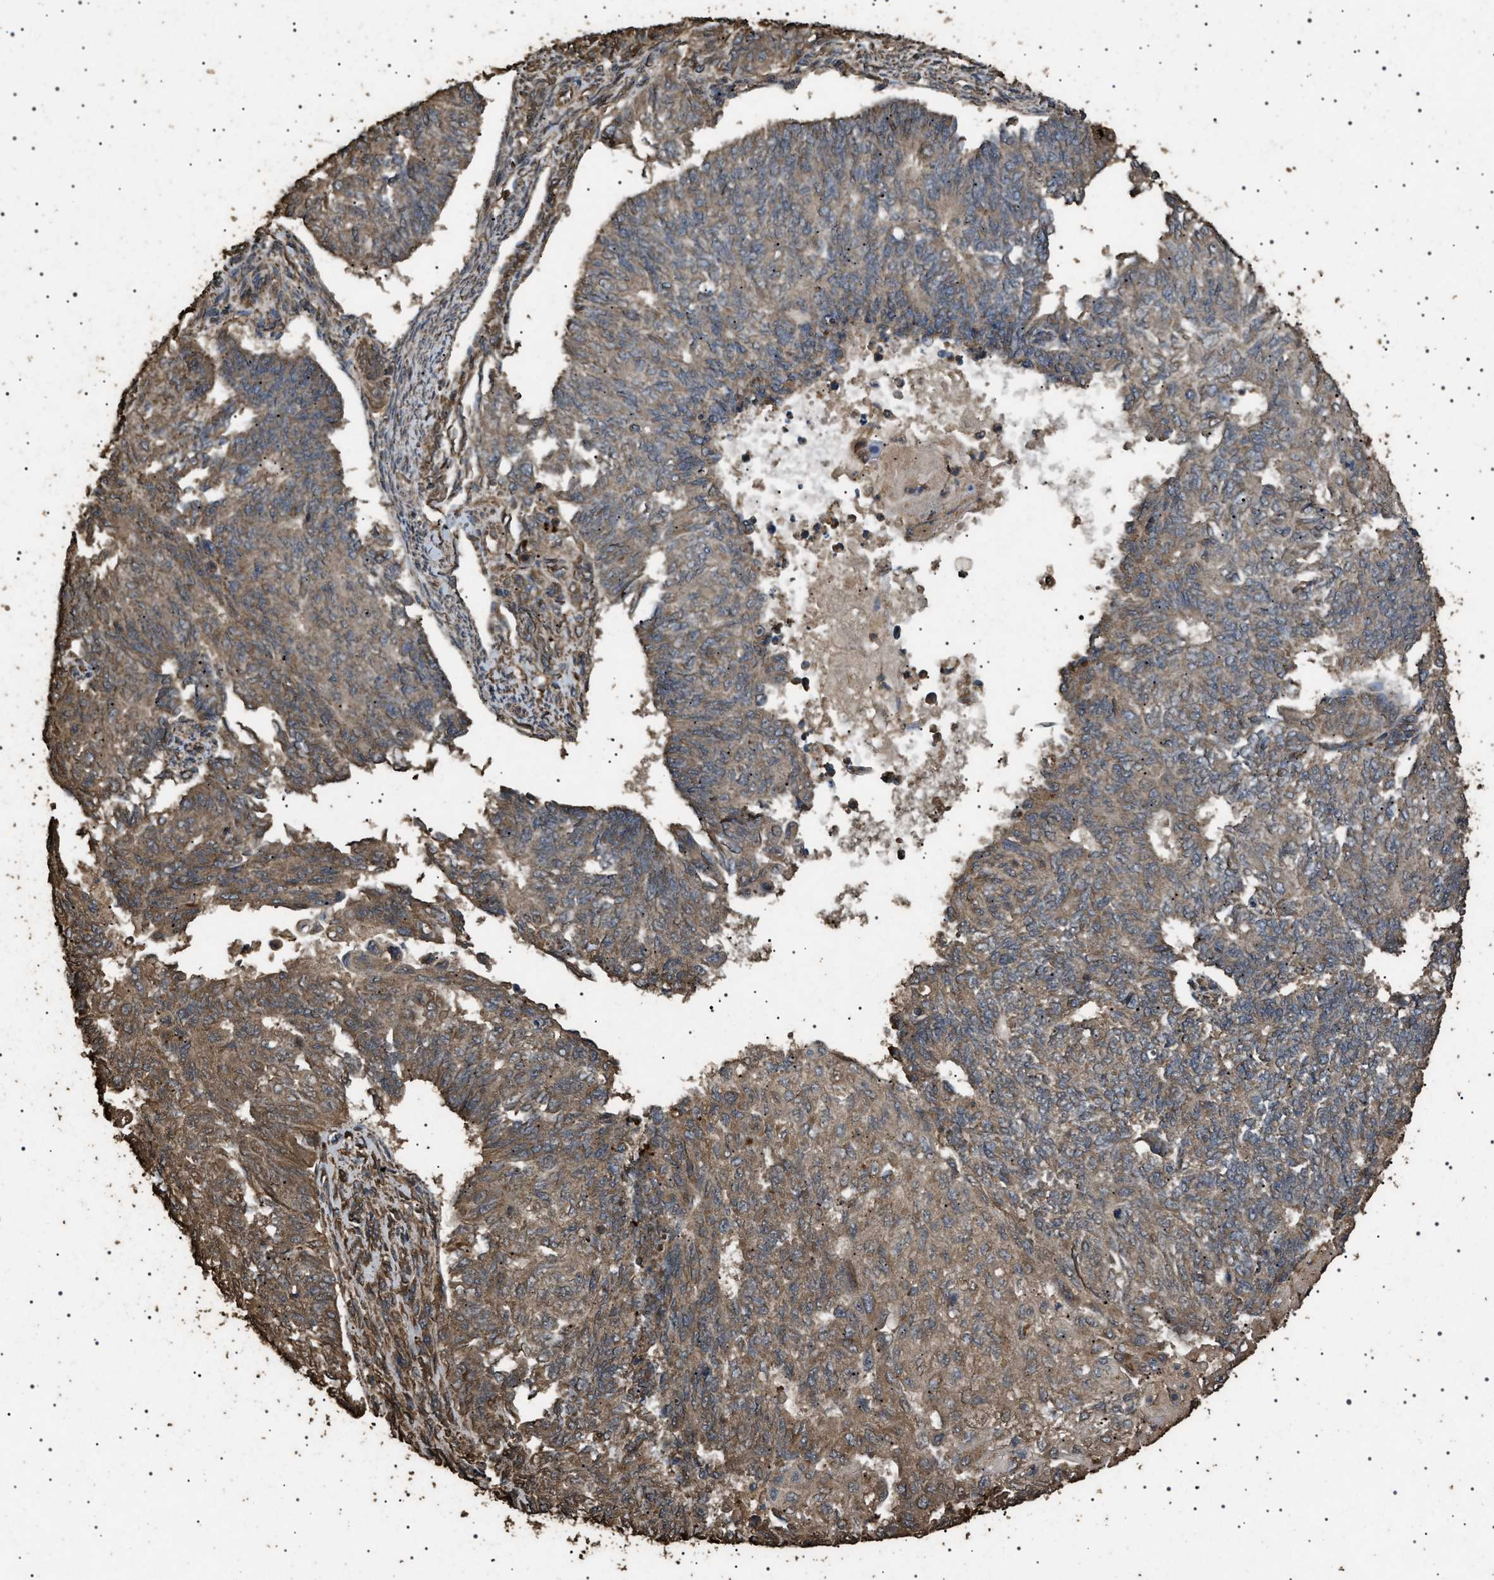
{"staining": {"intensity": "moderate", "quantity": ">75%", "location": "cytoplasmic/membranous"}, "tissue": "endometrial cancer", "cell_type": "Tumor cells", "image_type": "cancer", "snomed": [{"axis": "morphology", "description": "Adenocarcinoma, NOS"}, {"axis": "topography", "description": "Endometrium"}], "caption": "Endometrial cancer stained with a brown dye shows moderate cytoplasmic/membranous positive expression in approximately >75% of tumor cells.", "gene": "CYRIA", "patient": {"sex": "female", "age": 32}}